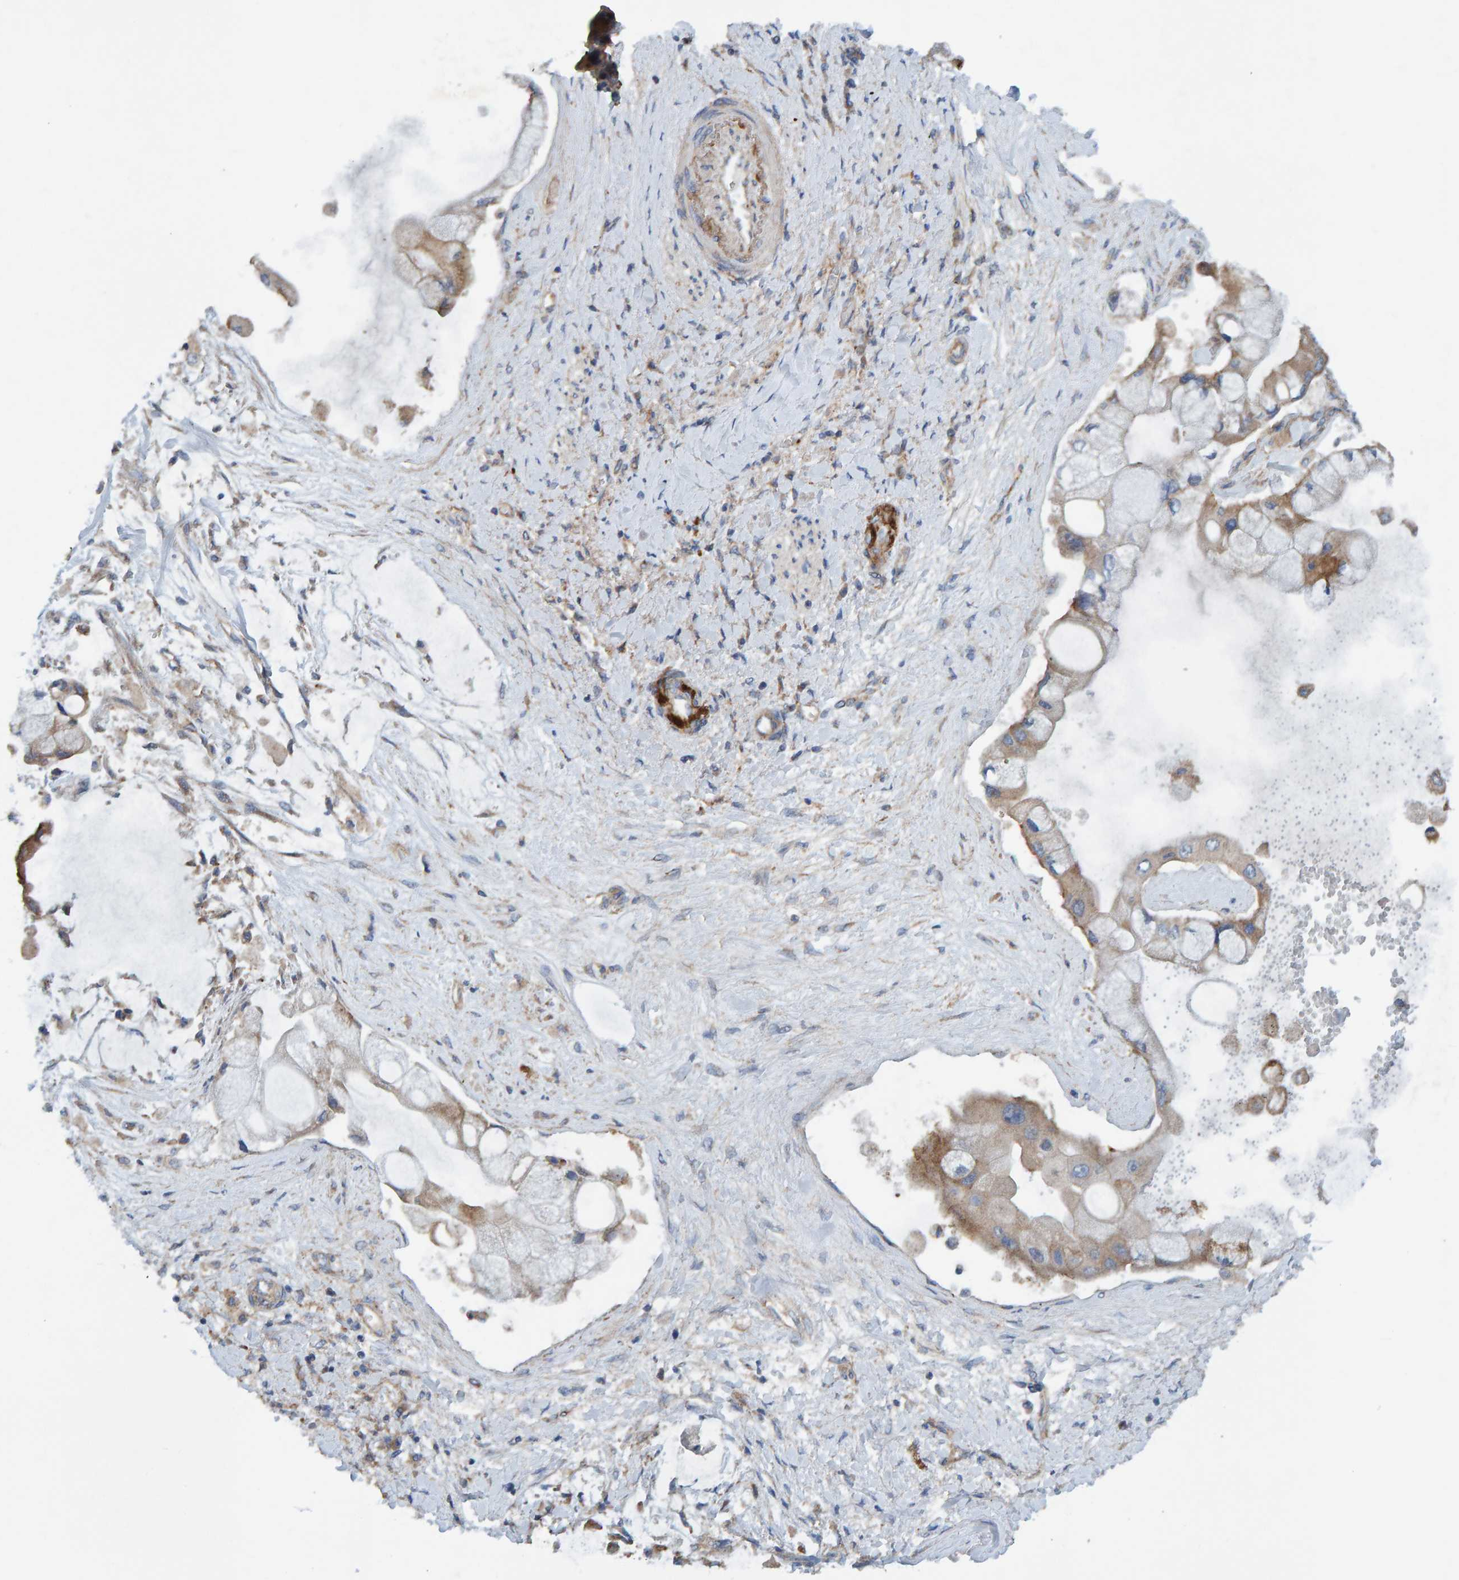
{"staining": {"intensity": "moderate", "quantity": ">75%", "location": "cytoplasmic/membranous"}, "tissue": "liver cancer", "cell_type": "Tumor cells", "image_type": "cancer", "snomed": [{"axis": "morphology", "description": "Cholangiocarcinoma"}, {"axis": "topography", "description": "Liver"}], "caption": "Brown immunohistochemical staining in human liver cancer shows moderate cytoplasmic/membranous positivity in approximately >75% of tumor cells. (Stains: DAB (3,3'-diaminobenzidine) in brown, nuclei in blue, Microscopy: brightfield microscopy at high magnification).", "gene": "MKLN1", "patient": {"sex": "male", "age": 50}}